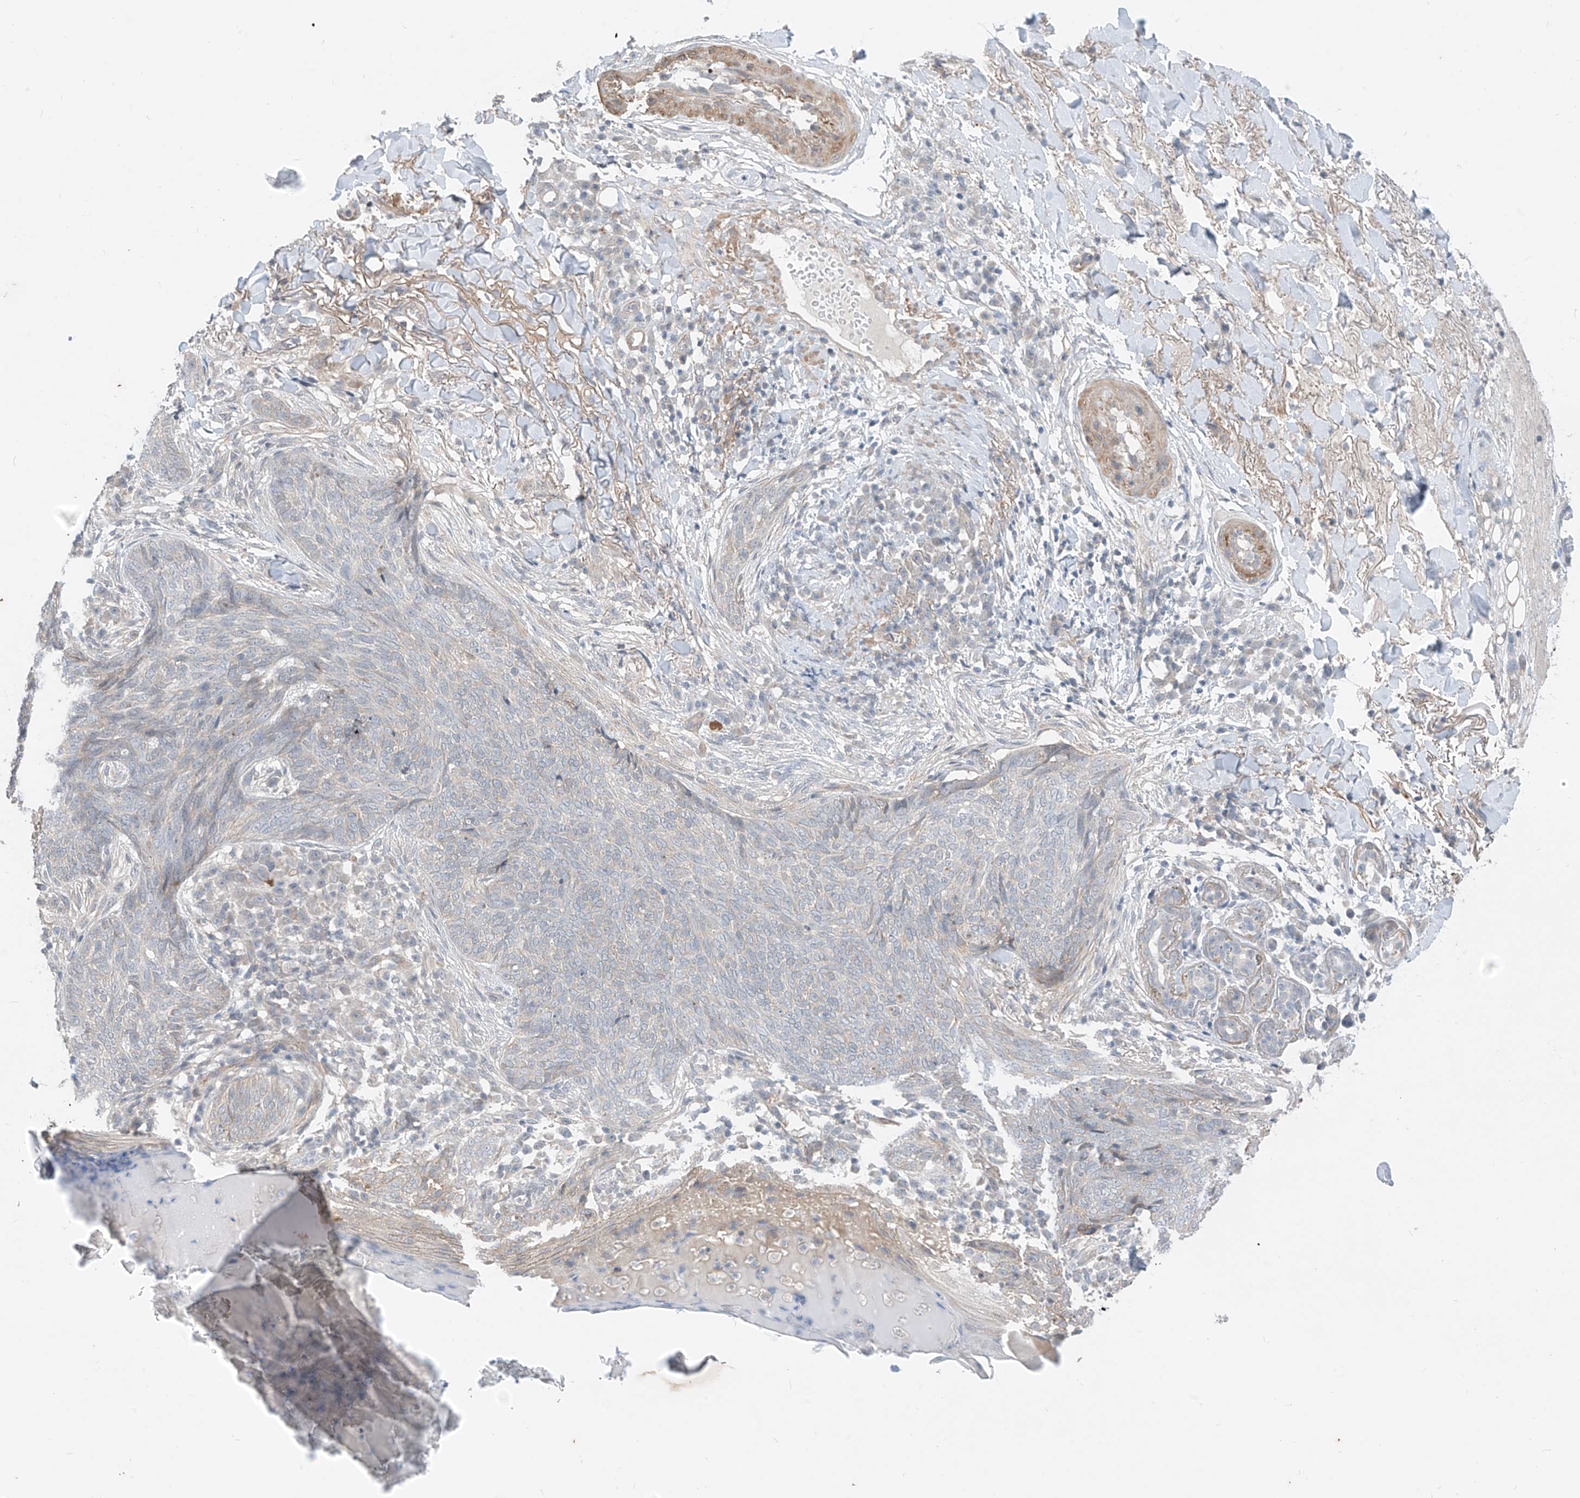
{"staining": {"intensity": "negative", "quantity": "none", "location": "none"}, "tissue": "skin cancer", "cell_type": "Tumor cells", "image_type": "cancer", "snomed": [{"axis": "morphology", "description": "Basal cell carcinoma"}, {"axis": "topography", "description": "Skin"}], "caption": "A histopathology image of human basal cell carcinoma (skin) is negative for staining in tumor cells. (Brightfield microscopy of DAB IHC at high magnification).", "gene": "ABLIM2", "patient": {"sex": "male", "age": 85}}